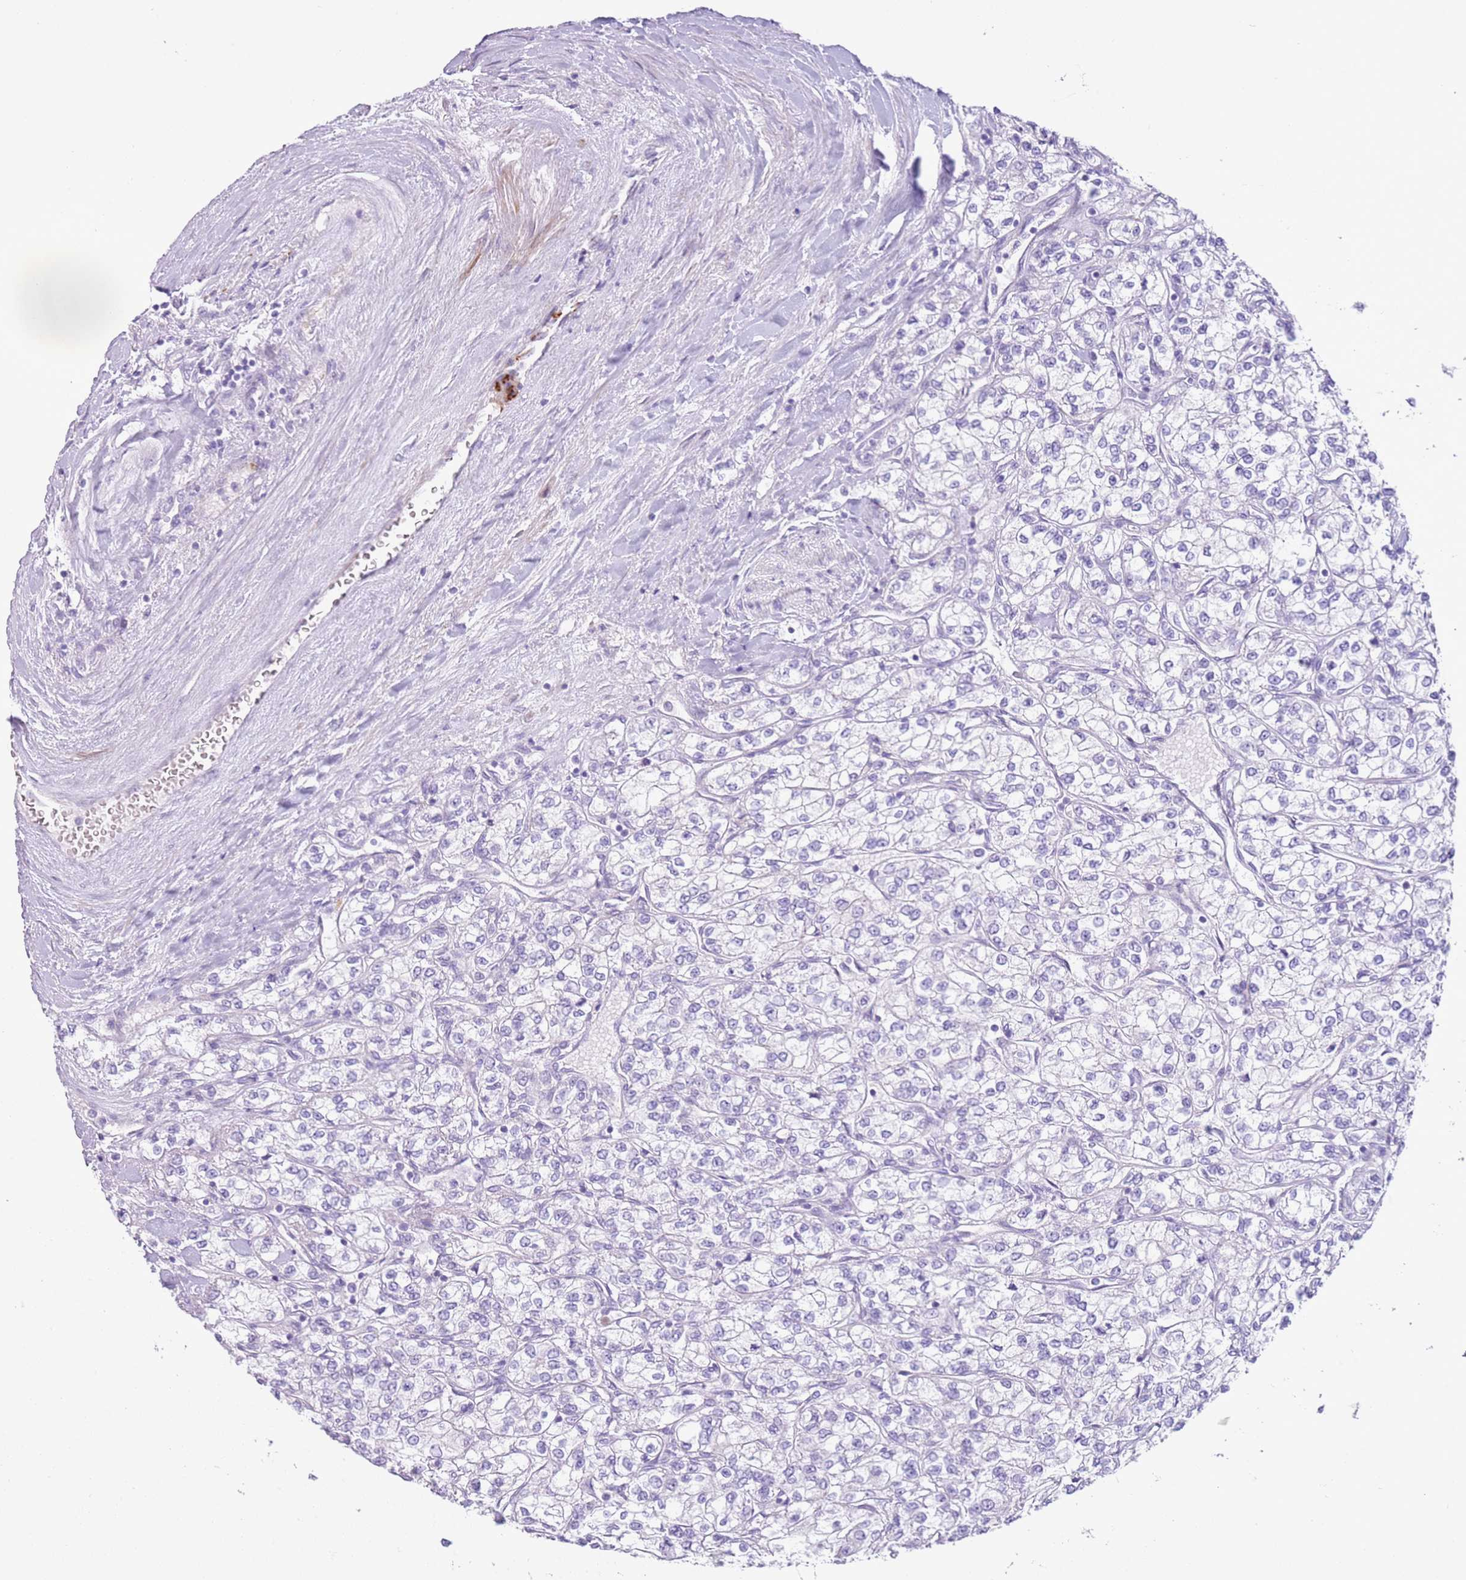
{"staining": {"intensity": "negative", "quantity": "none", "location": "none"}, "tissue": "renal cancer", "cell_type": "Tumor cells", "image_type": "cancer", "snomed": [{"axis": "morphology", "description": "Adenocarcinoma, NOS"}, {"axis": "topography", "description": "Kidney"}], "caption": "A high-resolution micrograph shows IHC staining of adenocarcinoma (renal), which exhibits no significant expression in tumor cells. Nuclei are stained in blue.", "gene": "ZNF239", "patient": {"sex": "male", "age": 80}}